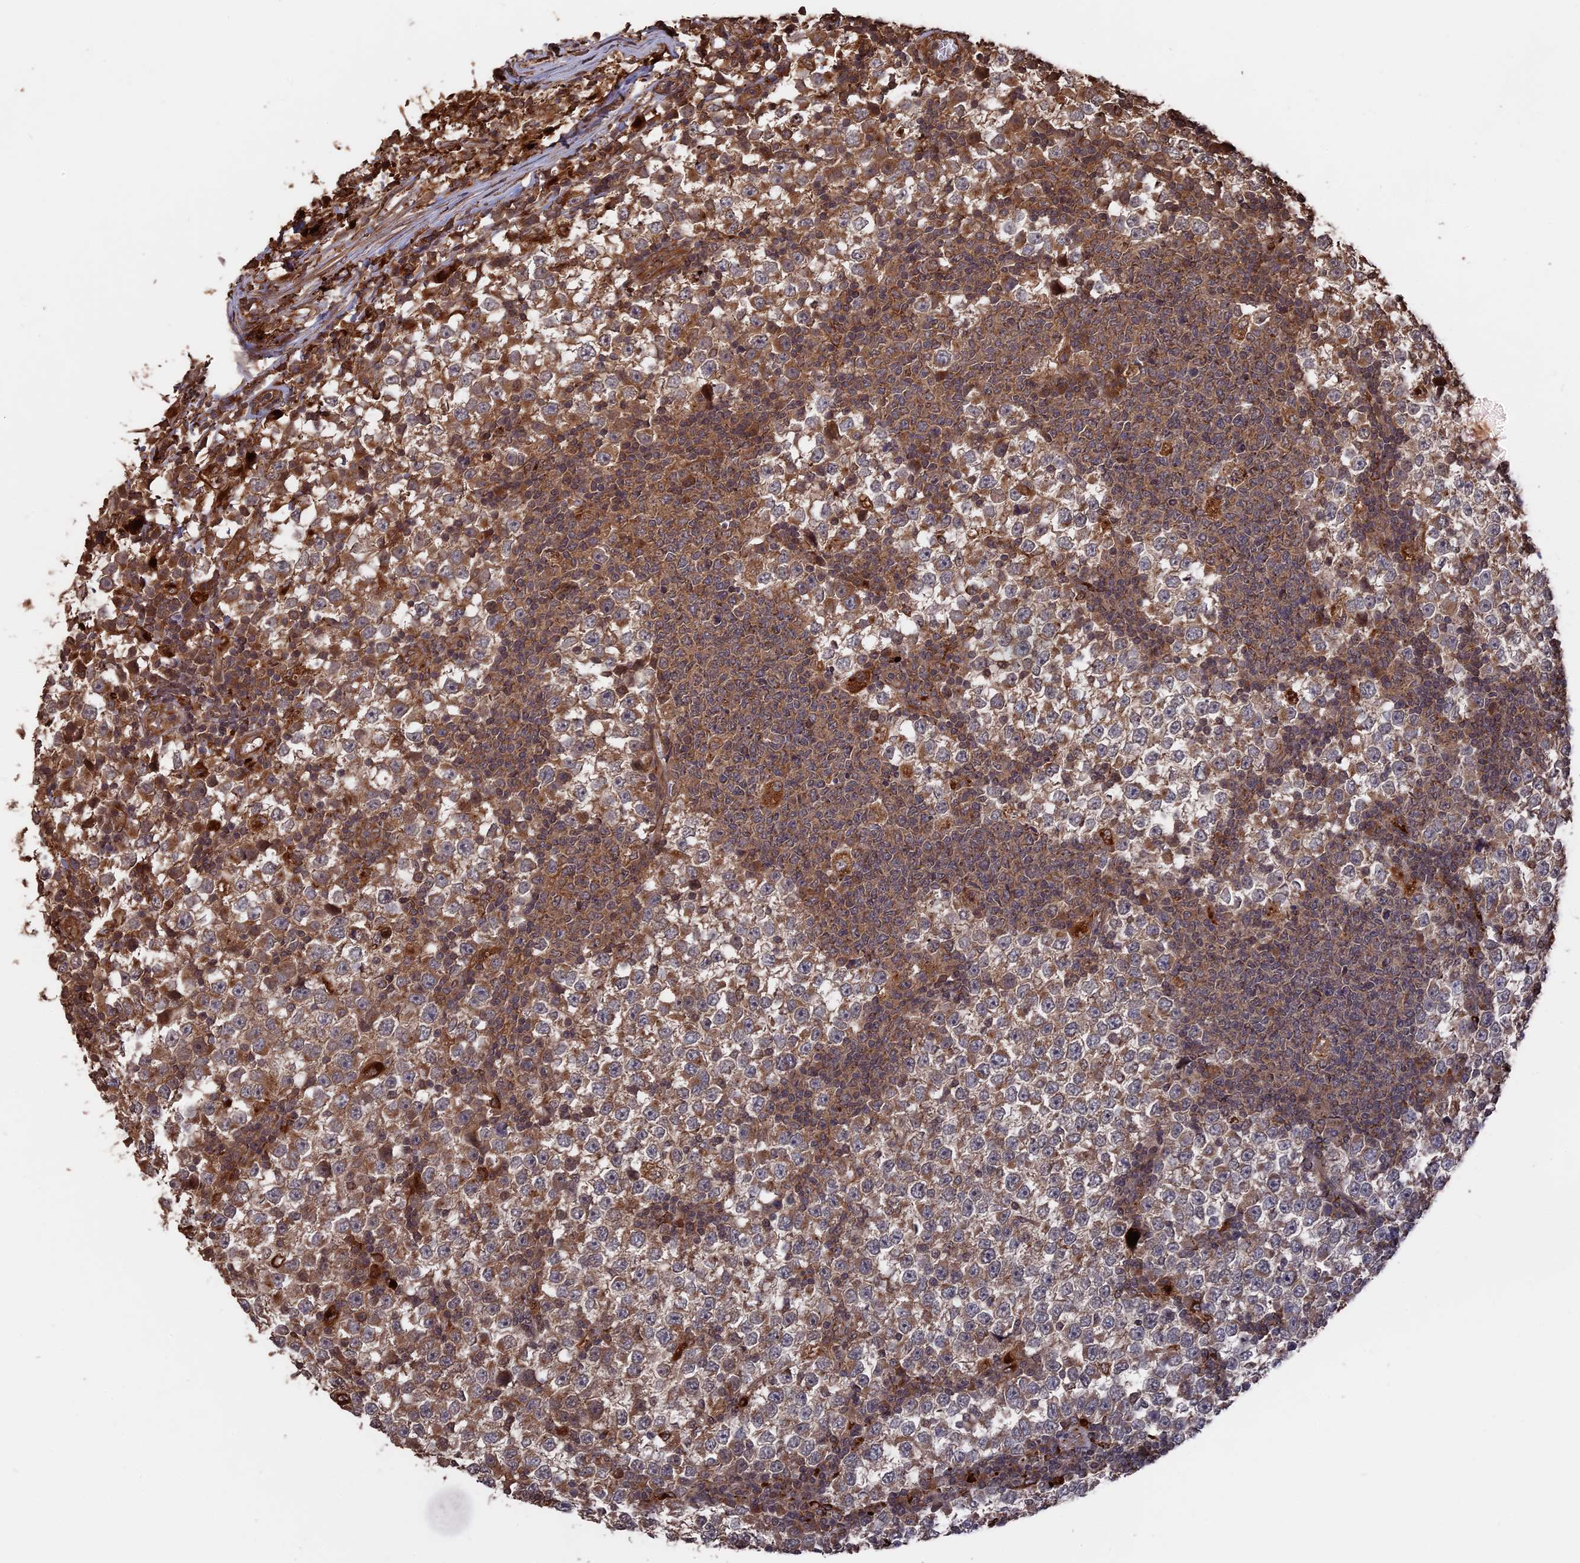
{"staining": {"intensity": "weak", "quantity": ">75%", "location": "cytoplasmic/membranous"}, "tissue": "testis cancer", "cell_type": "Tumor cells", "image_type": "cancer", "snomed": [{"axis": "morphology", "description": "Seminoma, NOS"}, {"axis": "topography", "description": "Testis"}], "caption": "Brown immunohistochemical staining in human testis cancer reveals weak cytoplasmic/membranous staining in approximately >75% of tumor cells.", "gene": "TELO2", "patient": {"sex": "male", "age": 65}}